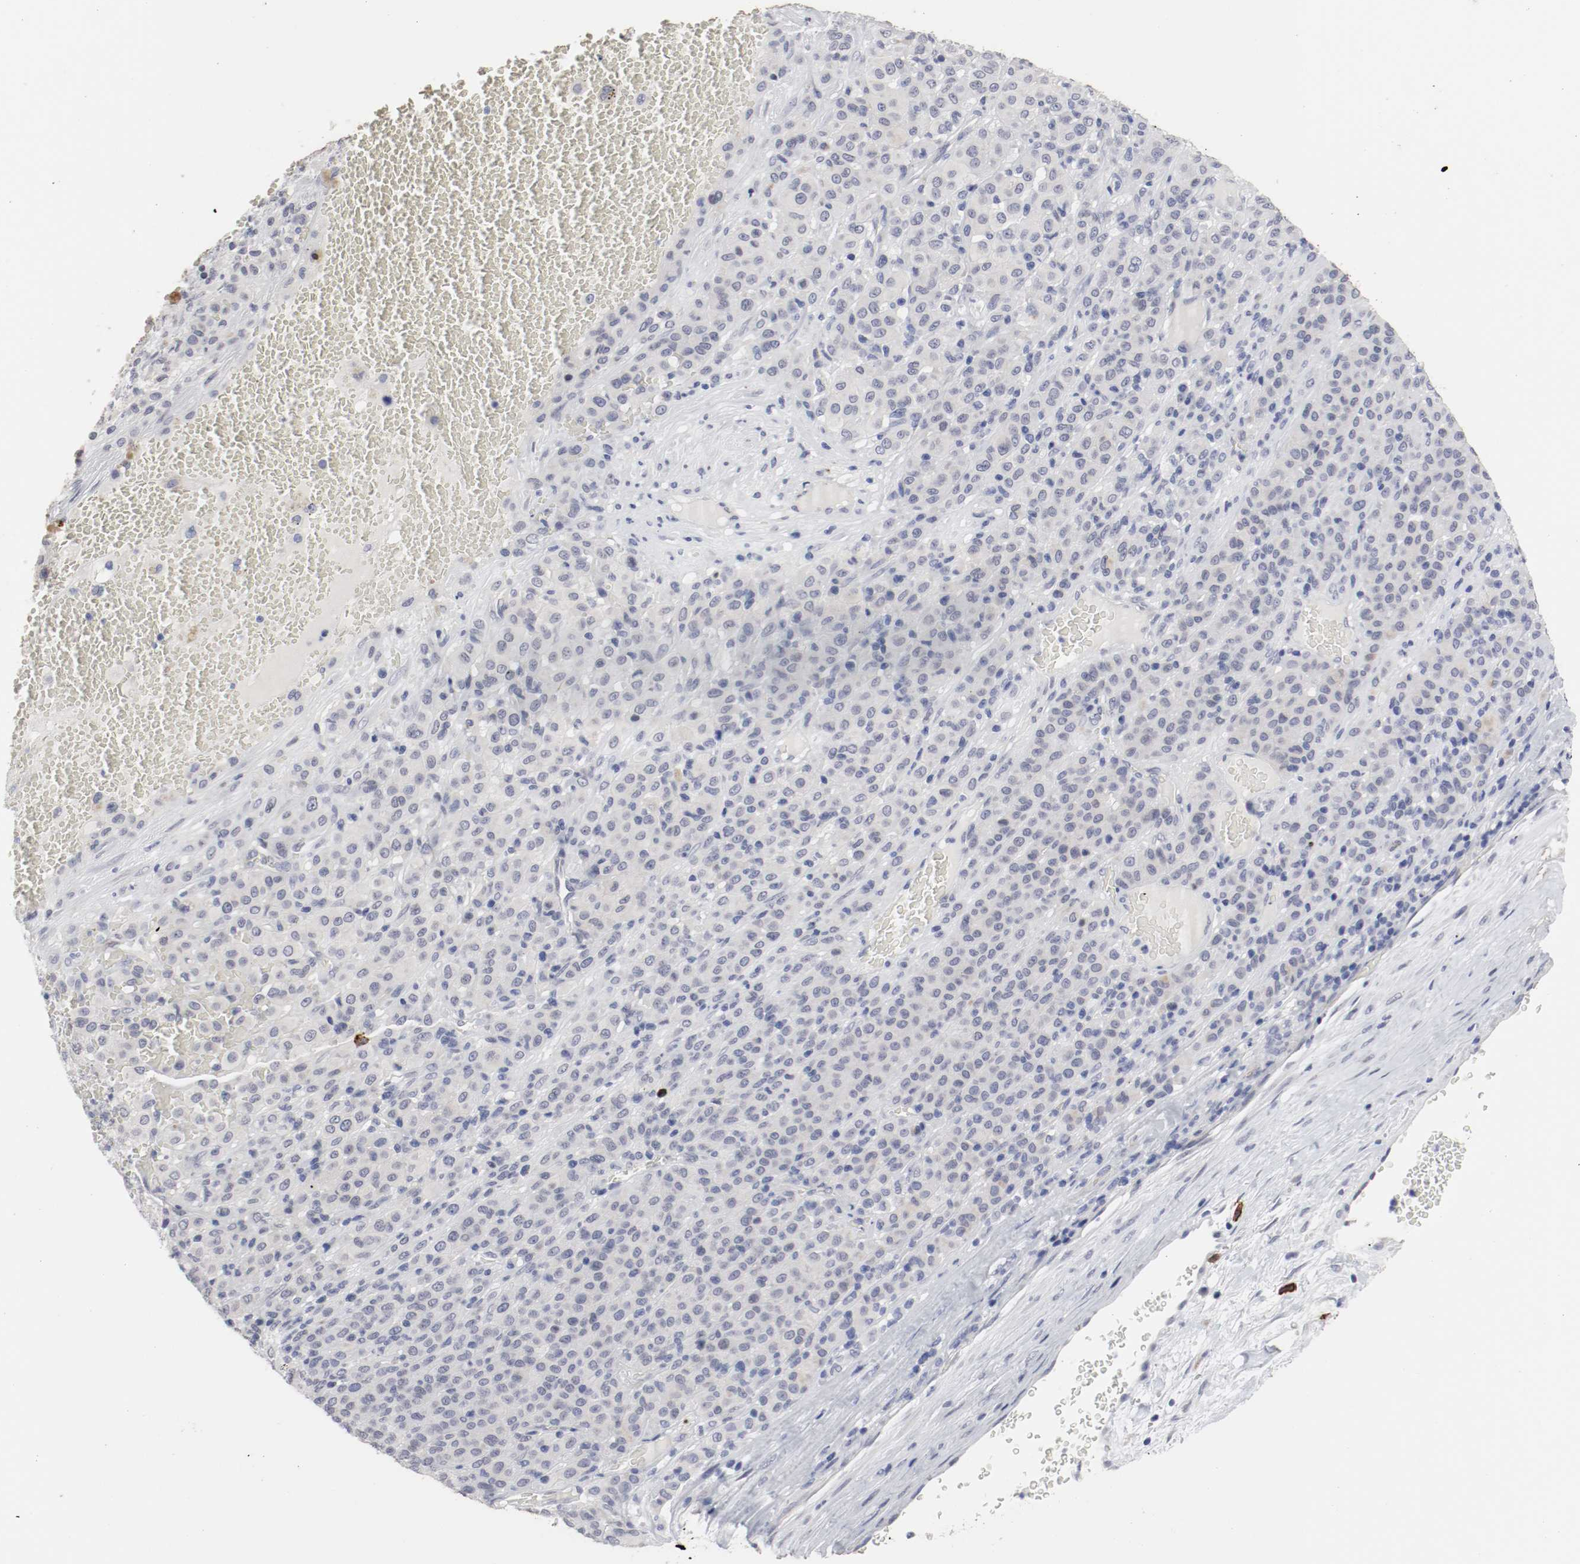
{"staining": {"intensity": "negative", "quantity": "none", "location": "none"}, "tissue": "melanoma", "cell_type": "Tumor cells", "image_type": "cancer", "snomed": [{"axis": "morphology", "description": "Malignant melanoma, Metastatic site"}, {"axis": "topography", "description": "Pancreas"}], "caption": "The image shows no staining of tumor cells in malignant melanoma (metastatic site).", "gene": "KIT", "patient": {"sex": "female", "age": 30}}